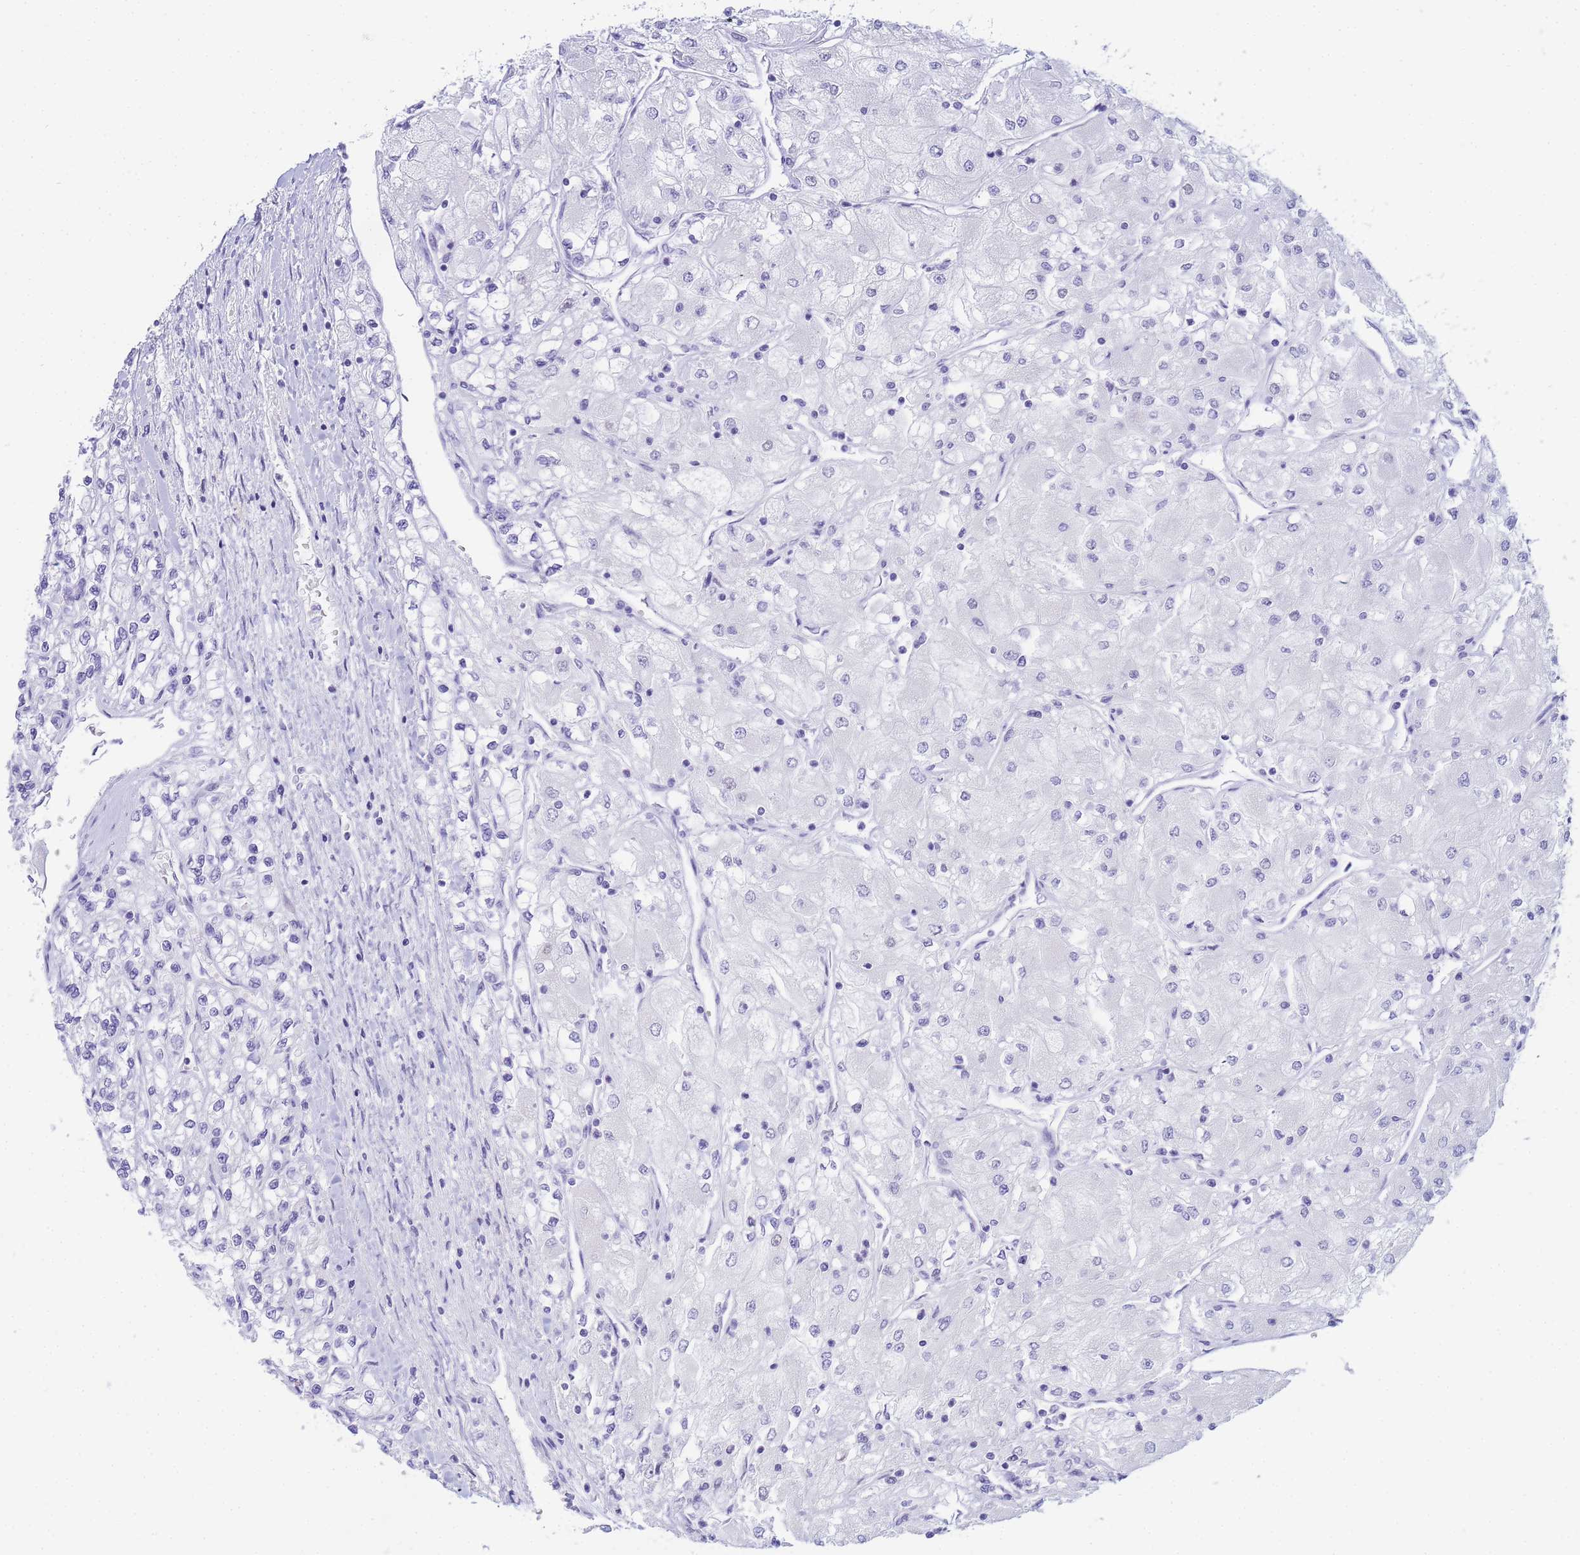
{"staining": {"intensity": "negative", "quantity": "none", "location": "none"}, "tissue": "renal cancer", "cell_type": "Tumor cells", "image_type": "cancer", "snomed": [{"axis": "morphology", "description": "Adenocarcinoma, NOS"}, {"axis": "topography", "description": "Kidney"}], "caption": "An image of human adenocarcinoma (renal) is negative for staining in tumor cells.", "gene": "SNX20", "patient": {"sex": "male", "age": 80}}